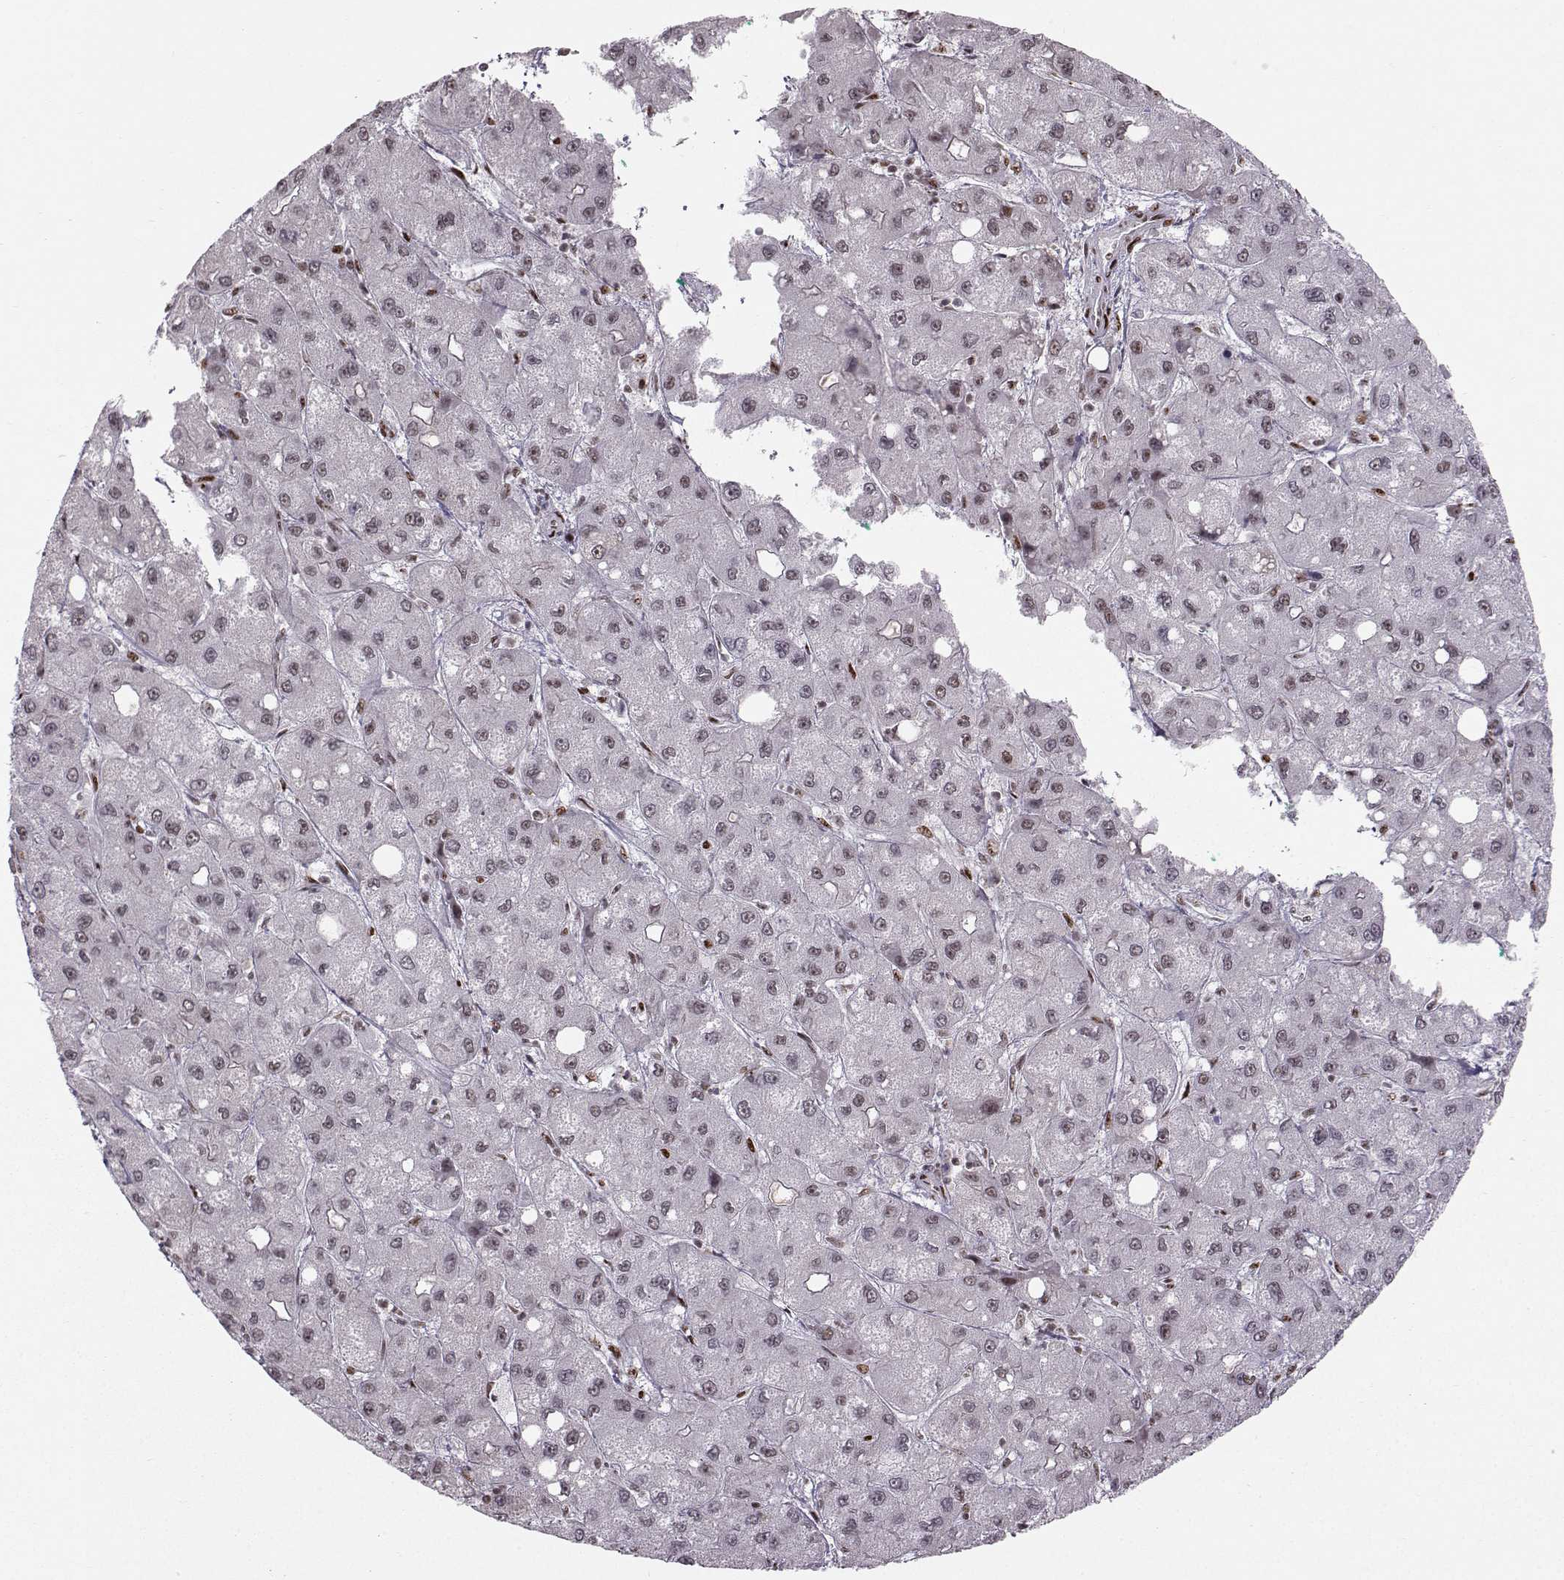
{"staining": {"intensity": "weak", "quantity": "<25%", "location": "nuclear"}, "tissue": "liver cancer", "cell_type": "Tumor cells", "image_type": "cancer", "snomed": [{"axis": "morphology", "description": "Carcinoma, Hepatocellular, NOS"}, {"axis": "topography", "description": "Liver"}], "caption": "An IHC micrograph of hepatocellular carcinoma (liver) is shown. There is no staining in tumor cells of hepatocellular carcinoma (liver).", "gene": "SNAPC2", "patient": {"sex": "male", "age": 73}}